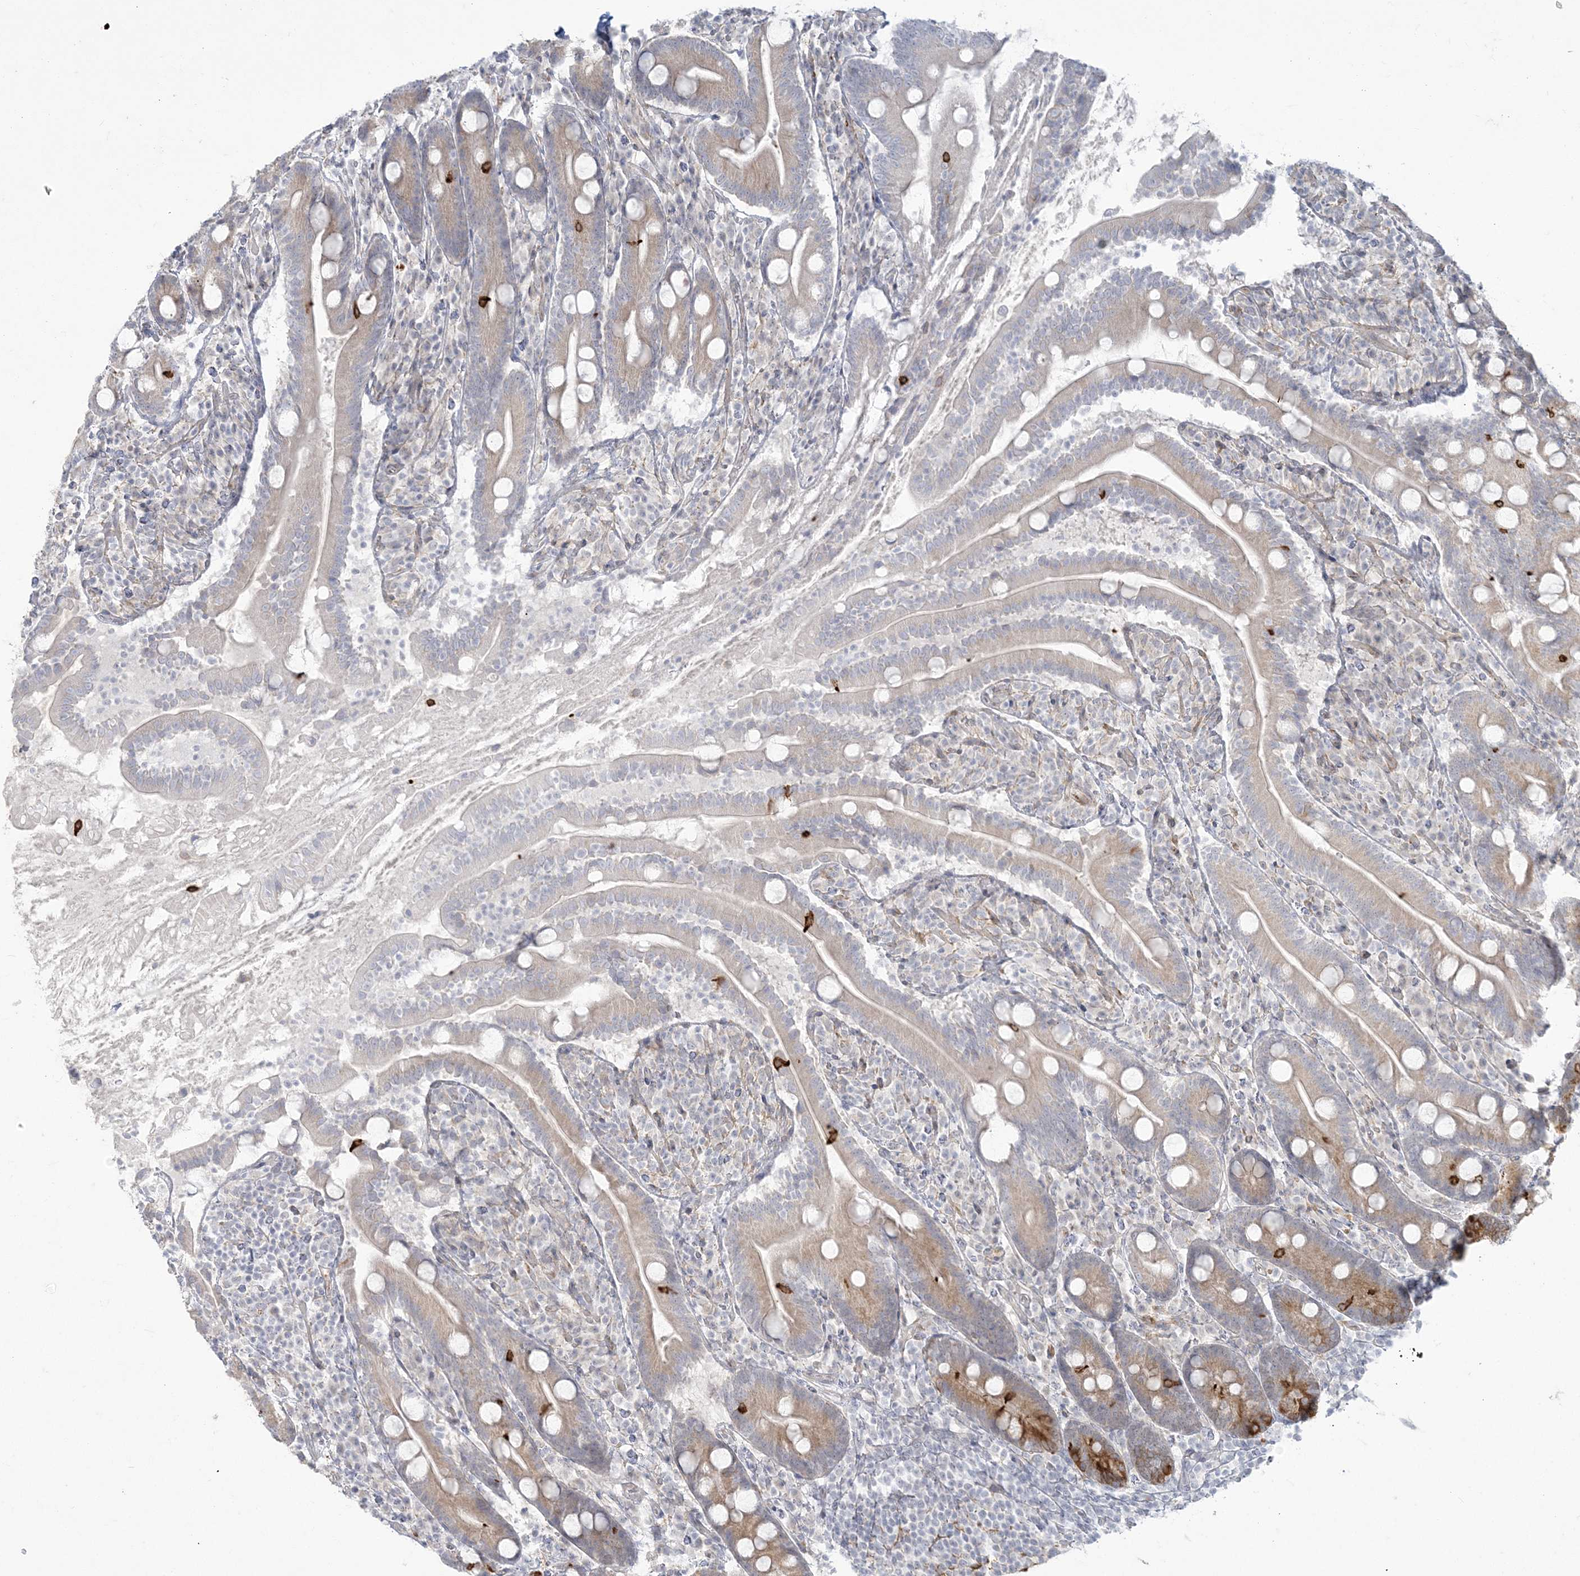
{"staining": {"intensity": "strong", "quantity": "<25%", "location": "cytoplasmic/membranous"}, "tissue": "duodenum", "cell_type": "Glandular cells", "image_type": "normal", "snomed": [{"axis": "morphology", "description": "Normal tissue, NOS"}, {"axis": "topography", "description": "Duodenum"}], "caption": "Immunohistochemistry (IHC) of benign human duodenum shows medium levels of strong cytoplasmic/membranous positivity in about <25% of glandular cells. (IHC, brightfield microscopy, high magnification).", "gene": "ZC3H6", "patient": {"sex": "male", "age": 35}}